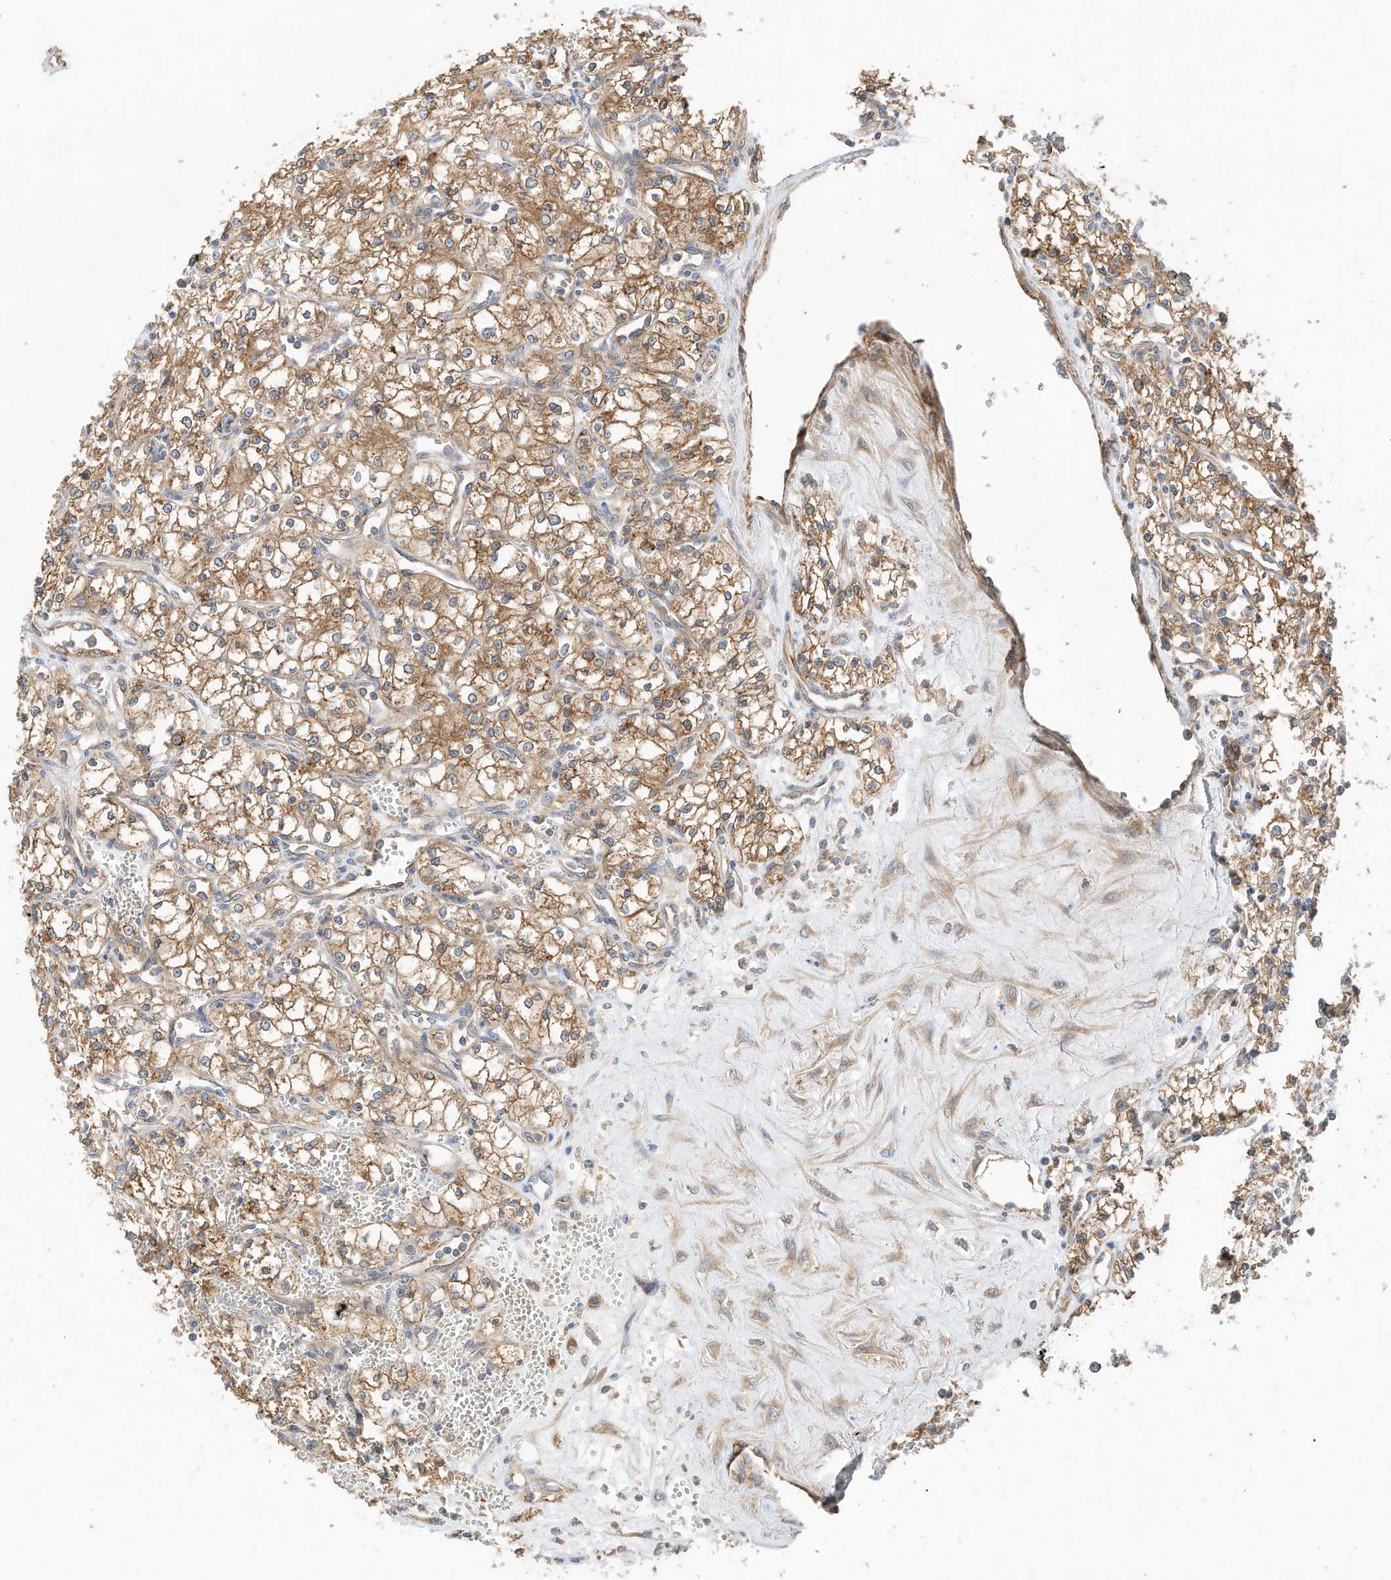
{"staining": {"intensity": "moderate", "quantity": ">75%", "location": "cytoplasmic/membranous"}, "tissue": "renal cancer", "cell_type": "Tumor cells", "image_type": "cancer", "snomed": [{"axis": "morphology", "description": "Adenocarcinoma, NOS"}, {"axis": "topography", "description": "Kidney"}], "caption": "The image displays staining of renal cancer (adenocarcinoma), revealing moderate cytoplasmic/membranous protein staining (brown color) within tumor cells.", "gene": "CPAMD8", "patient": {"sex": "male", "age": 59}}